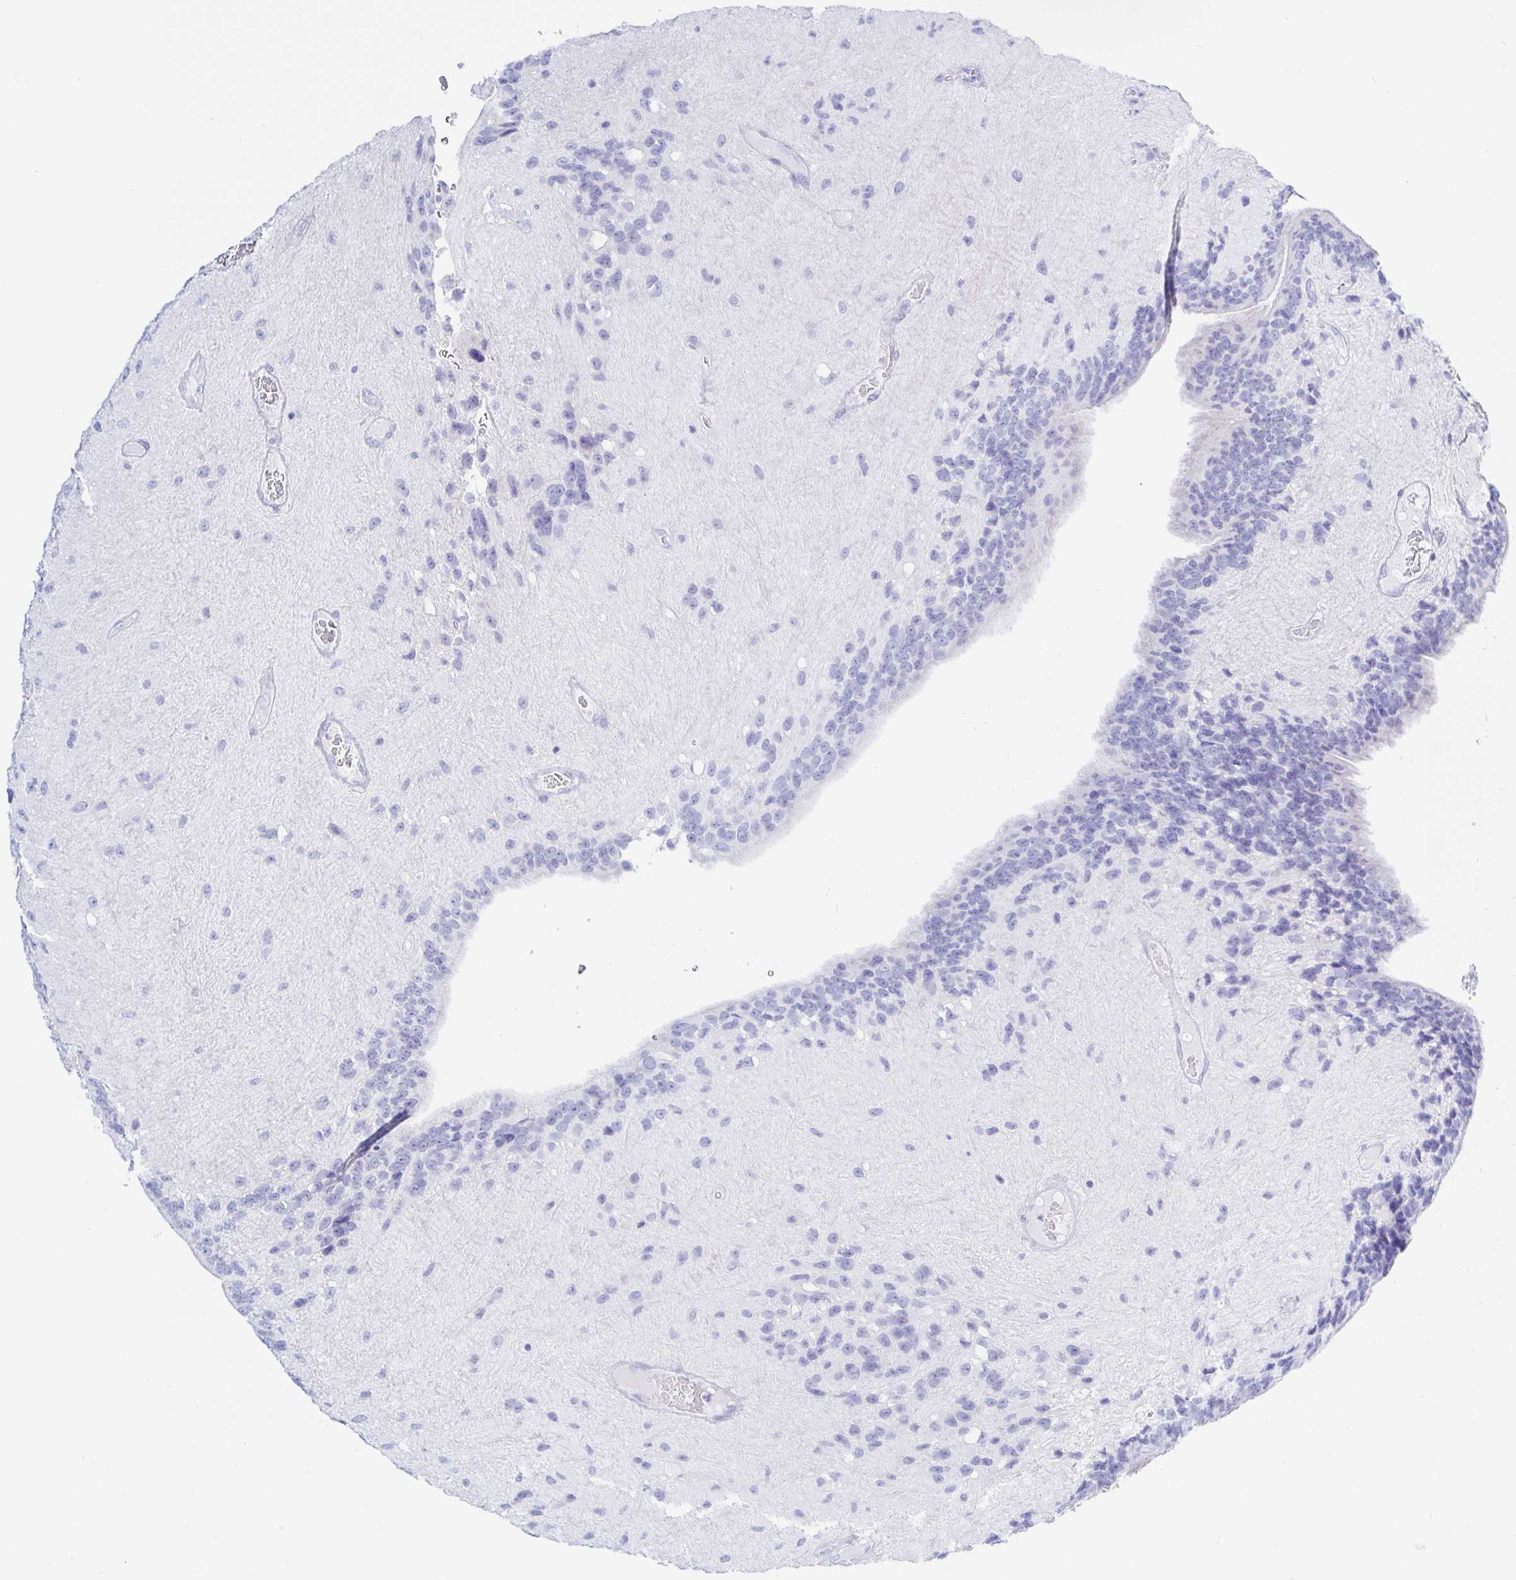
{"staining": {"intensity": "negative", "quantity": "none", "location": "none"}, "tissue": "glioma", "cell_type": "Tumor cells", "image_type": "cancer", "snomed": [{"axis": "morphology", "description": "Glioma, malignant, Low grade"}, {"axis": "topography", "description": "Brain"}], "caption": "Tumor cells are negative for brown protein staining in malignant glioma (low-grade).", "gene": "KCNH6", "patient": {"sex": "male", "age": 31}}